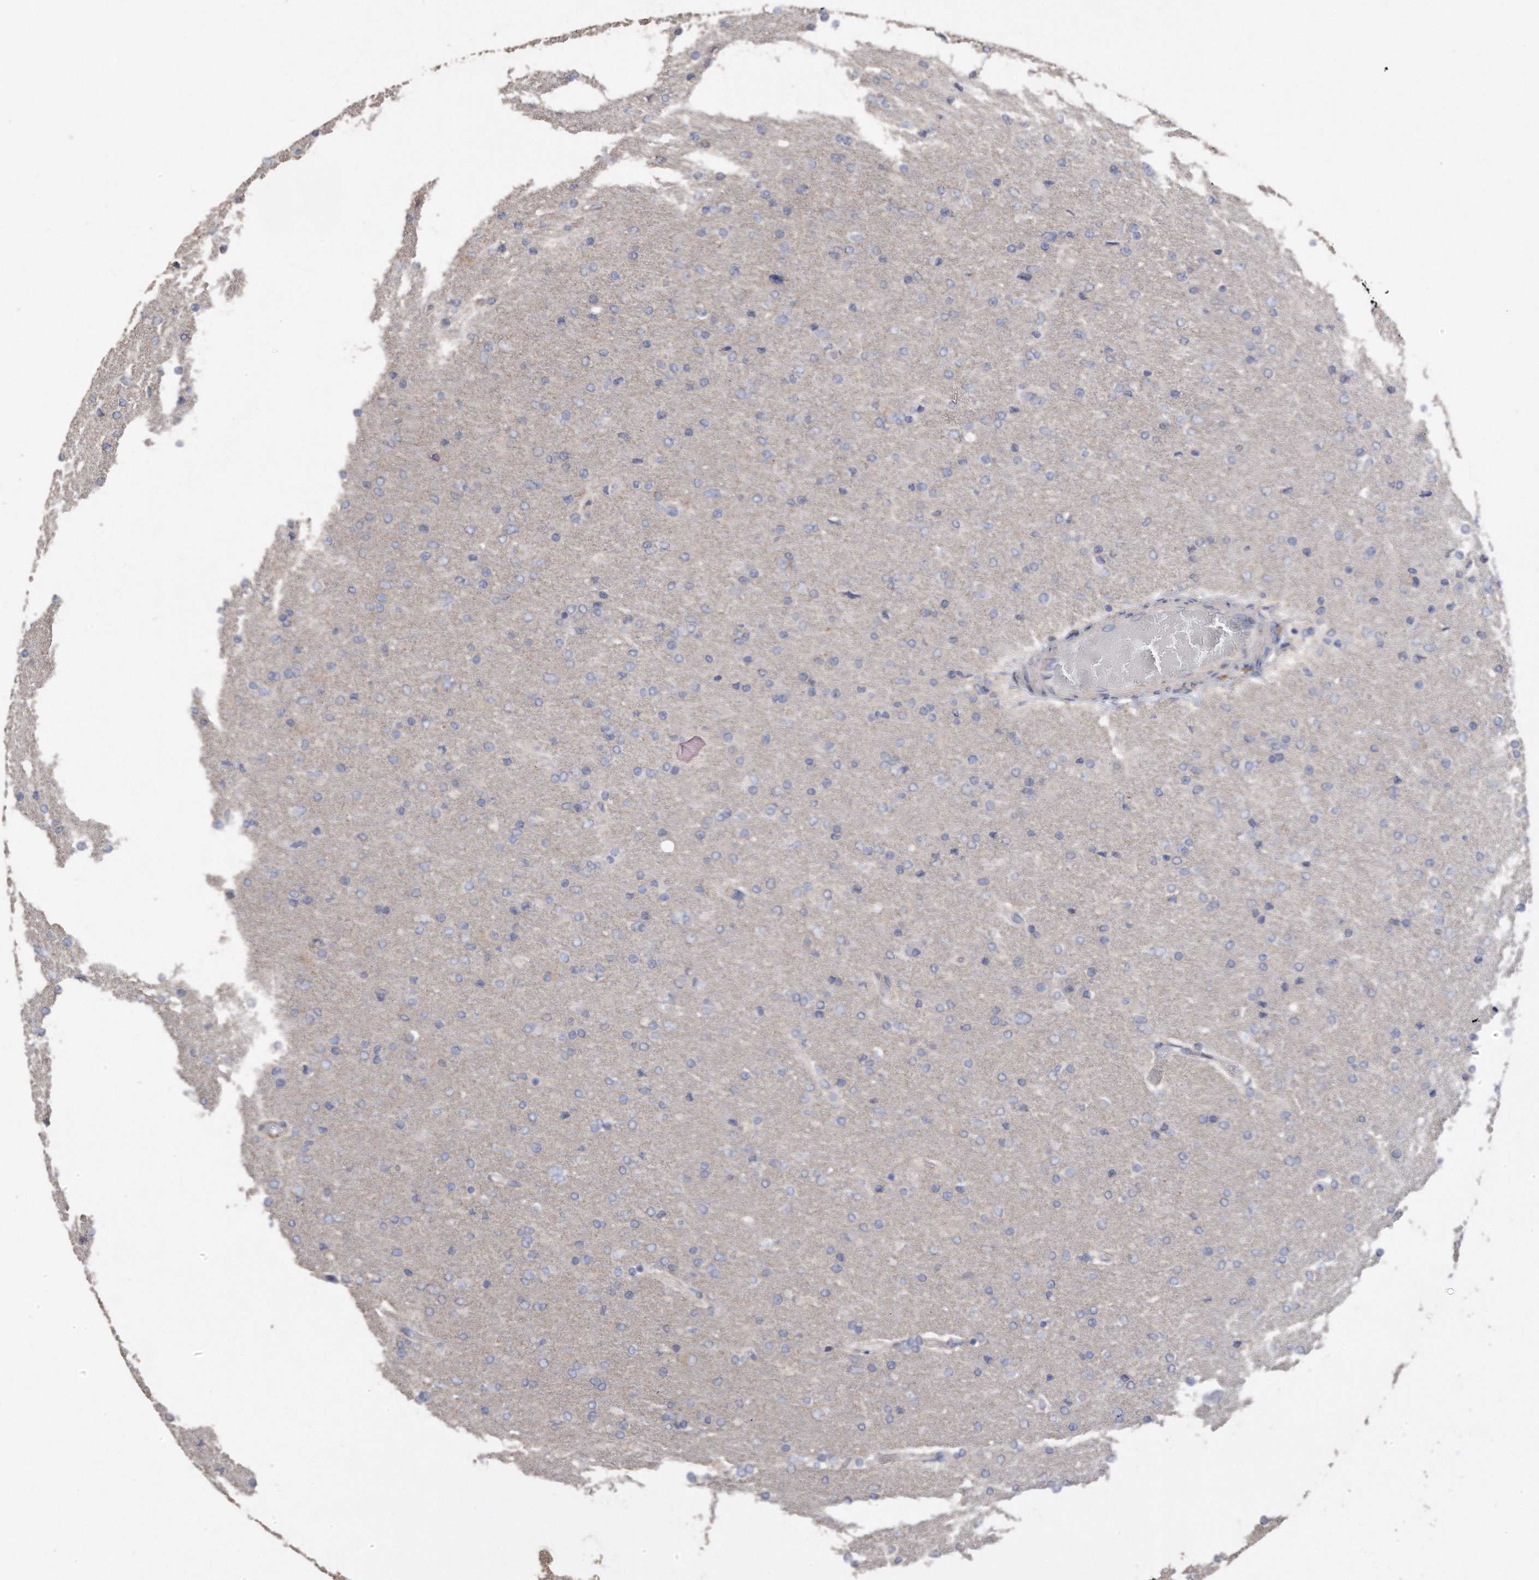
{"staining": {"intensity": "negative", "quantity": "none", "location": "none"}, "tissue": "glioma", "cell_type": "Tumor cells", "image_type": "cancer", "snomed": [{"axis": "morphology", "description": "Glioma, malignant, High grade"}, {"axis": "topography", "description": "Cerebral cortex"}], "caption": "Photomicrograph shows no significant protein expression in tumor cells of high-grade glioma (malignant). (DAB (3,3'-diaminobenzidine) immunohistochemistry with hematoxylin counter stain).", "gene": "CDCP1", "patient": {"sex": "female", "age": 36}}